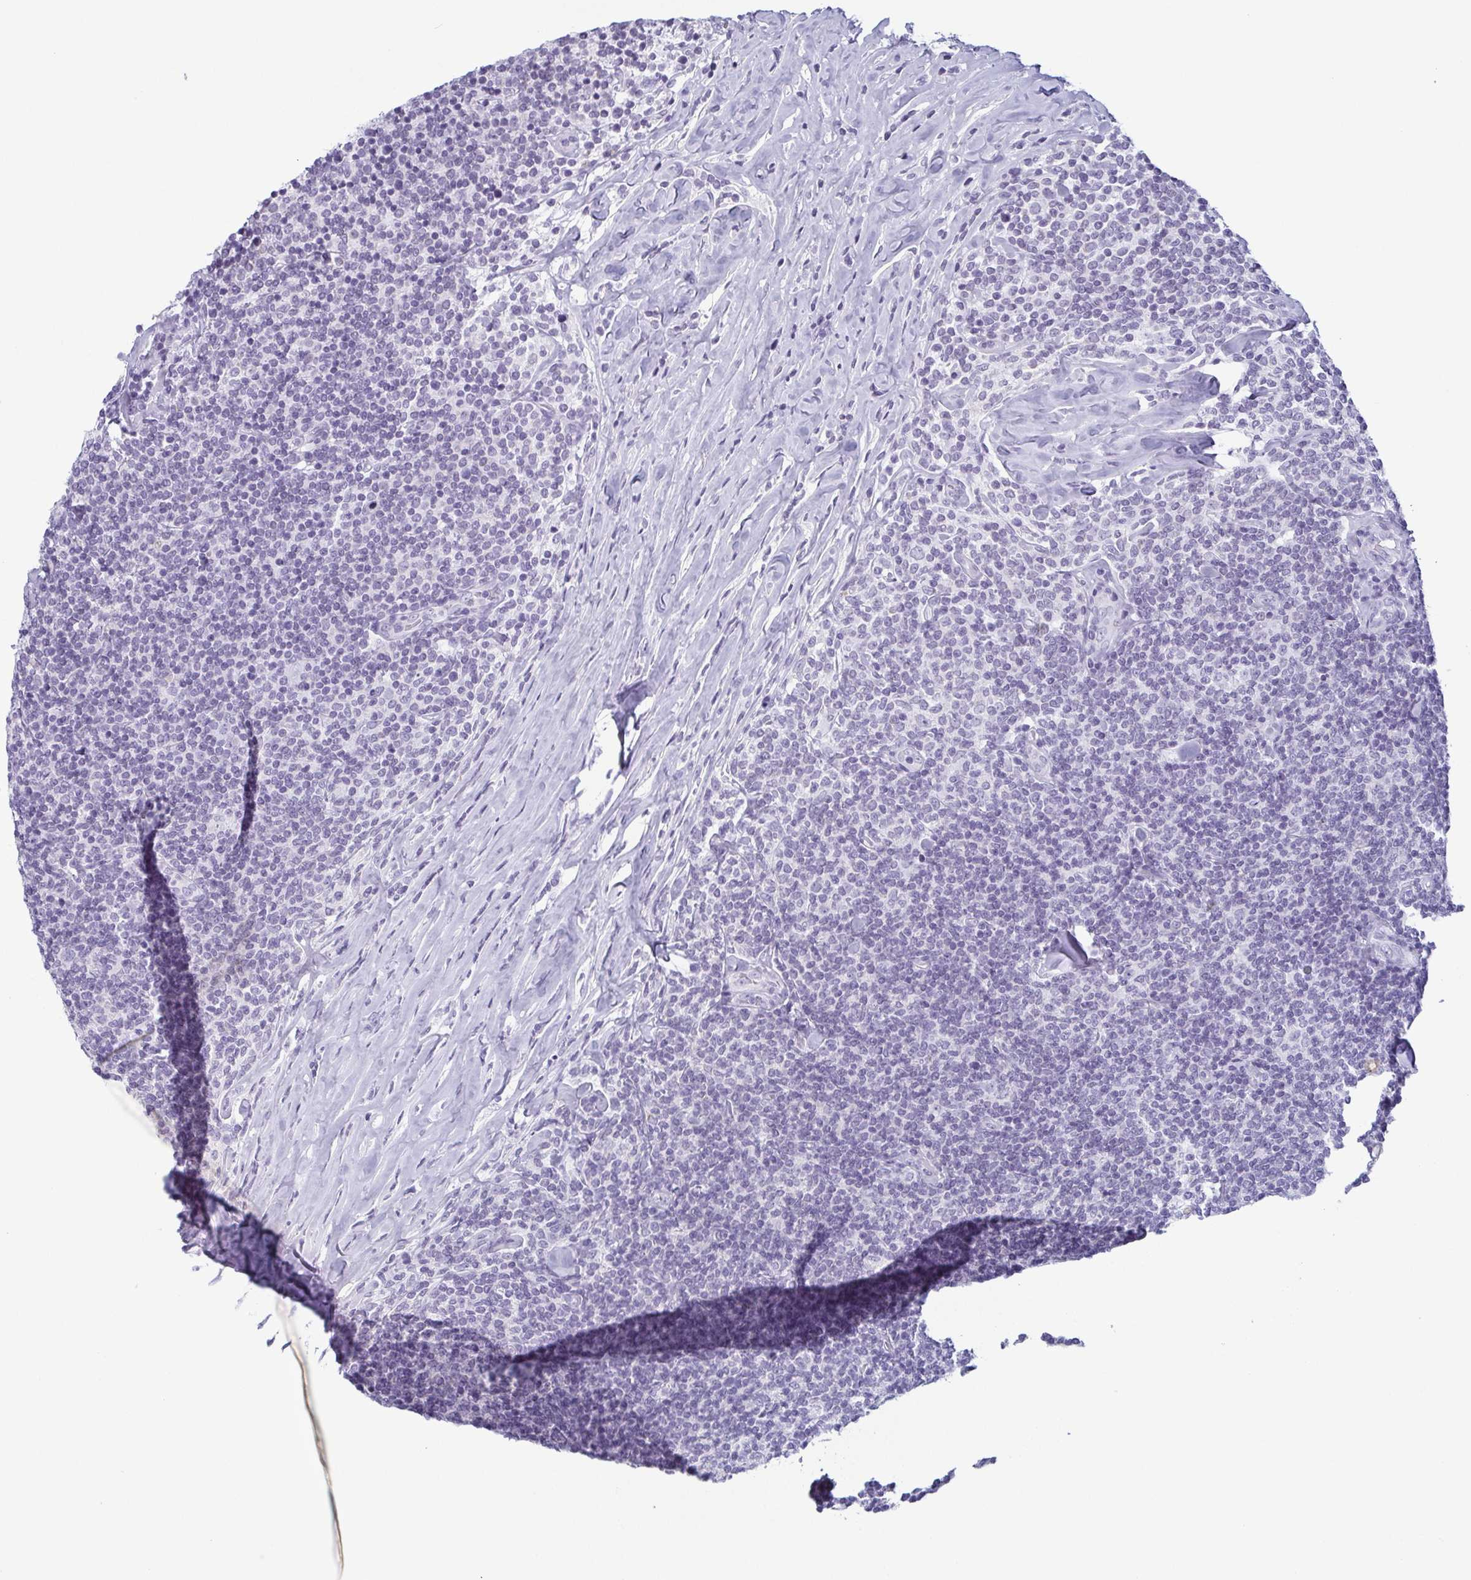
{"staining": {"intensity": "negative", "quantity": "none", "location": "none"}, "tissue": "lymphoma", "cell_type": "Tumor cells", "image_type": "cancer", "snomed": [{"axis": "morphology", "description": "Malignant lymphoma, non-Hodgkin's type, Low grade"}, {"axis": "topography", "description": "Lymph node"}], "caption": "Protein analysis of low-grade malignant lymphoma, non-Hodgkin's type shows no significant staining in tumor cells. (DAB (3,3'-diaminobenzidine) immunohistochemistry visualized using brightfield microscopy, high magnification).", "gene": "KRT78", "patient": {"sex": "female", "age": 56}}